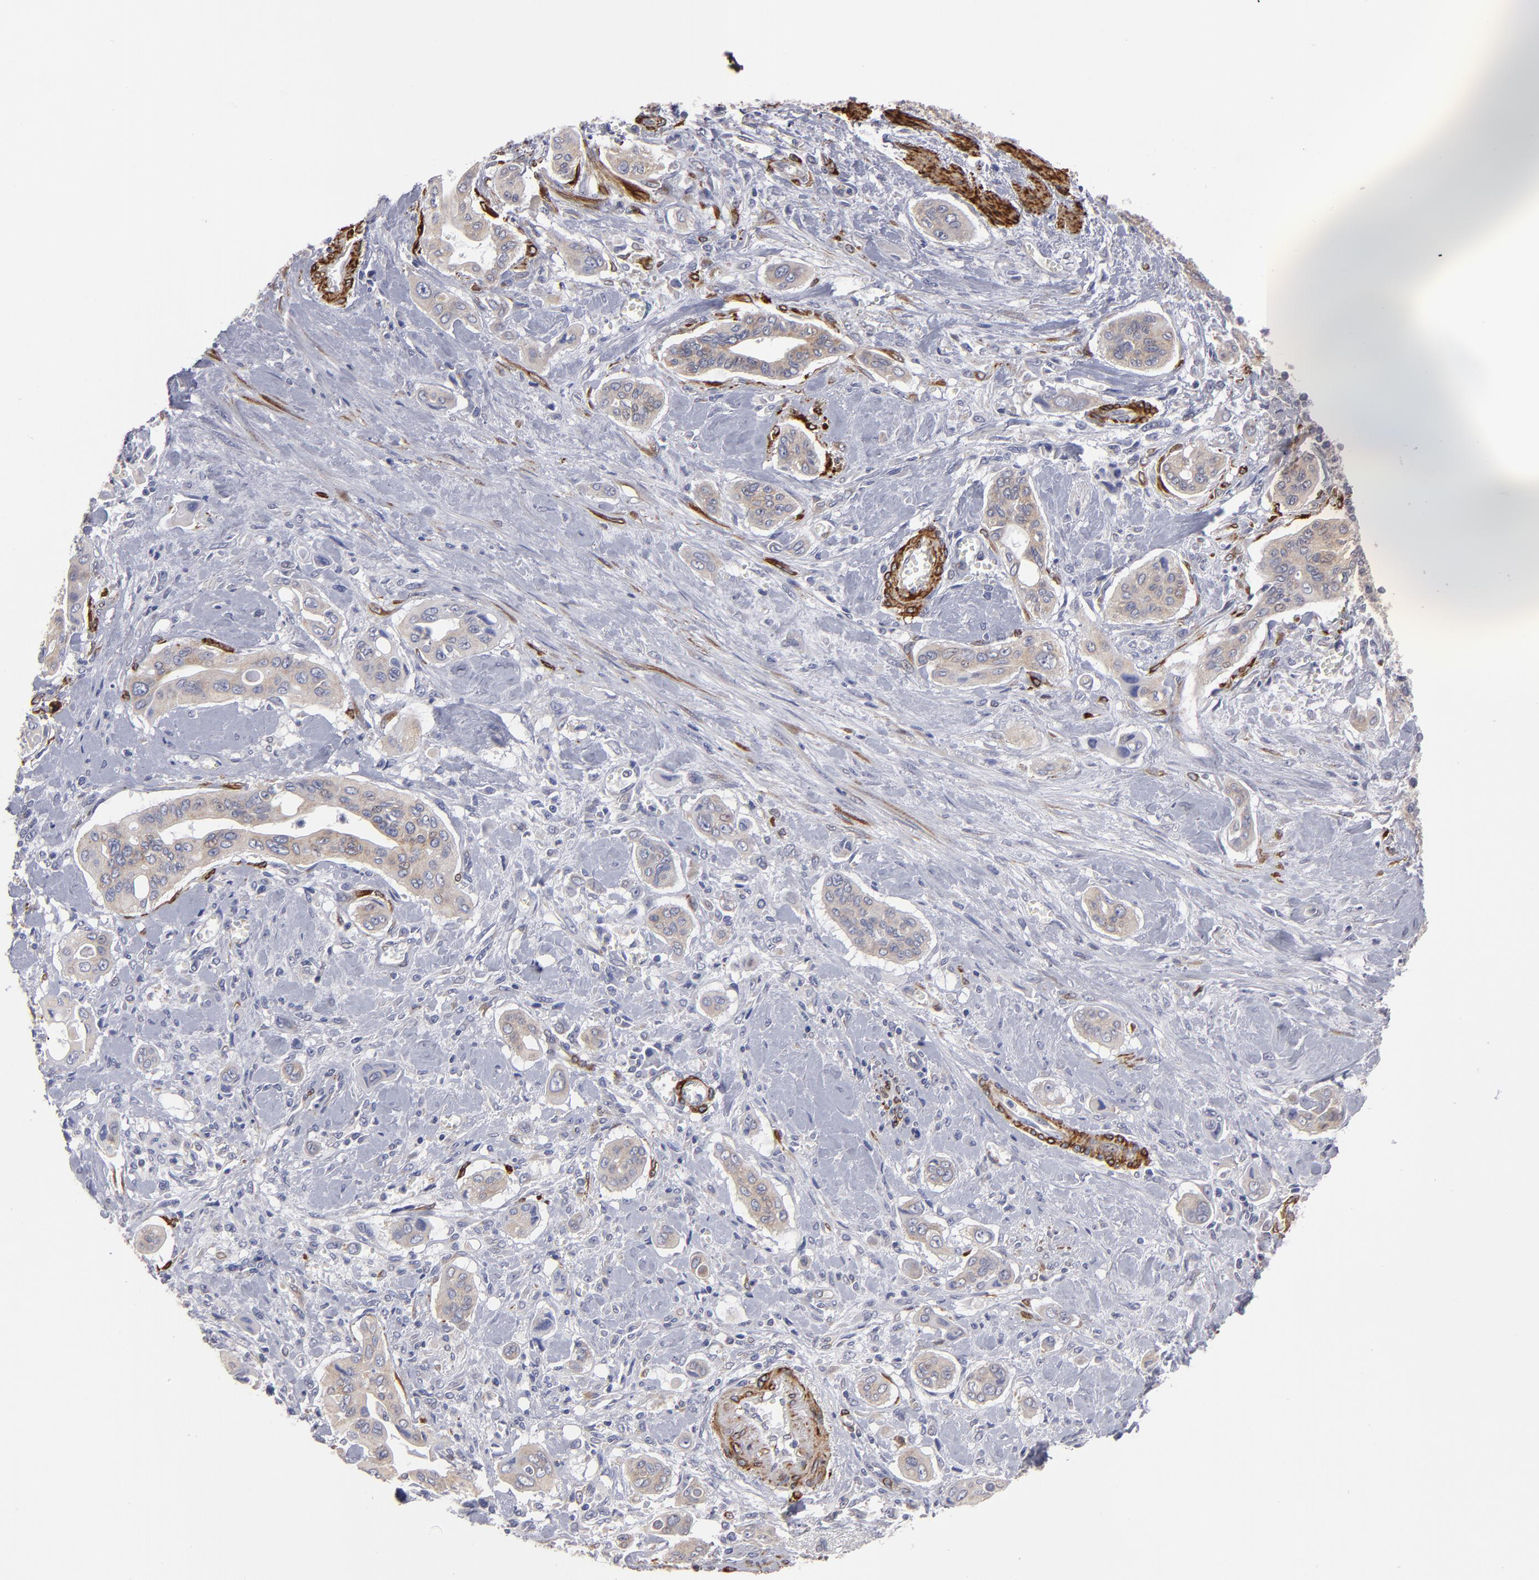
{"staining": {"intensity": "weak", "quantity": "25%-75%", "location": "cytoplasmic/membranous"}, "tissue": "pancreatic cancer", "cell_type": "Tumor cells", "image_type": "cancer", "snomed": [{"axis": "morphology", "description": "Adenocarcinoma, NOS"}, {"axis": "topography", "description": "Pancreas"}], "caption": "Pancreatic cancer (adenocarcinoma) stained with IHC reveals weak cytoplasmic/membranous positivity in approximately 25%-75% of tumor cells. (DAB (3,3'-diaminobenzidine) IHC, brown staining for protein, blue staining for nuclei).", "gene": "SLMAP", "patient": {"sex": "male", "age": 77}}